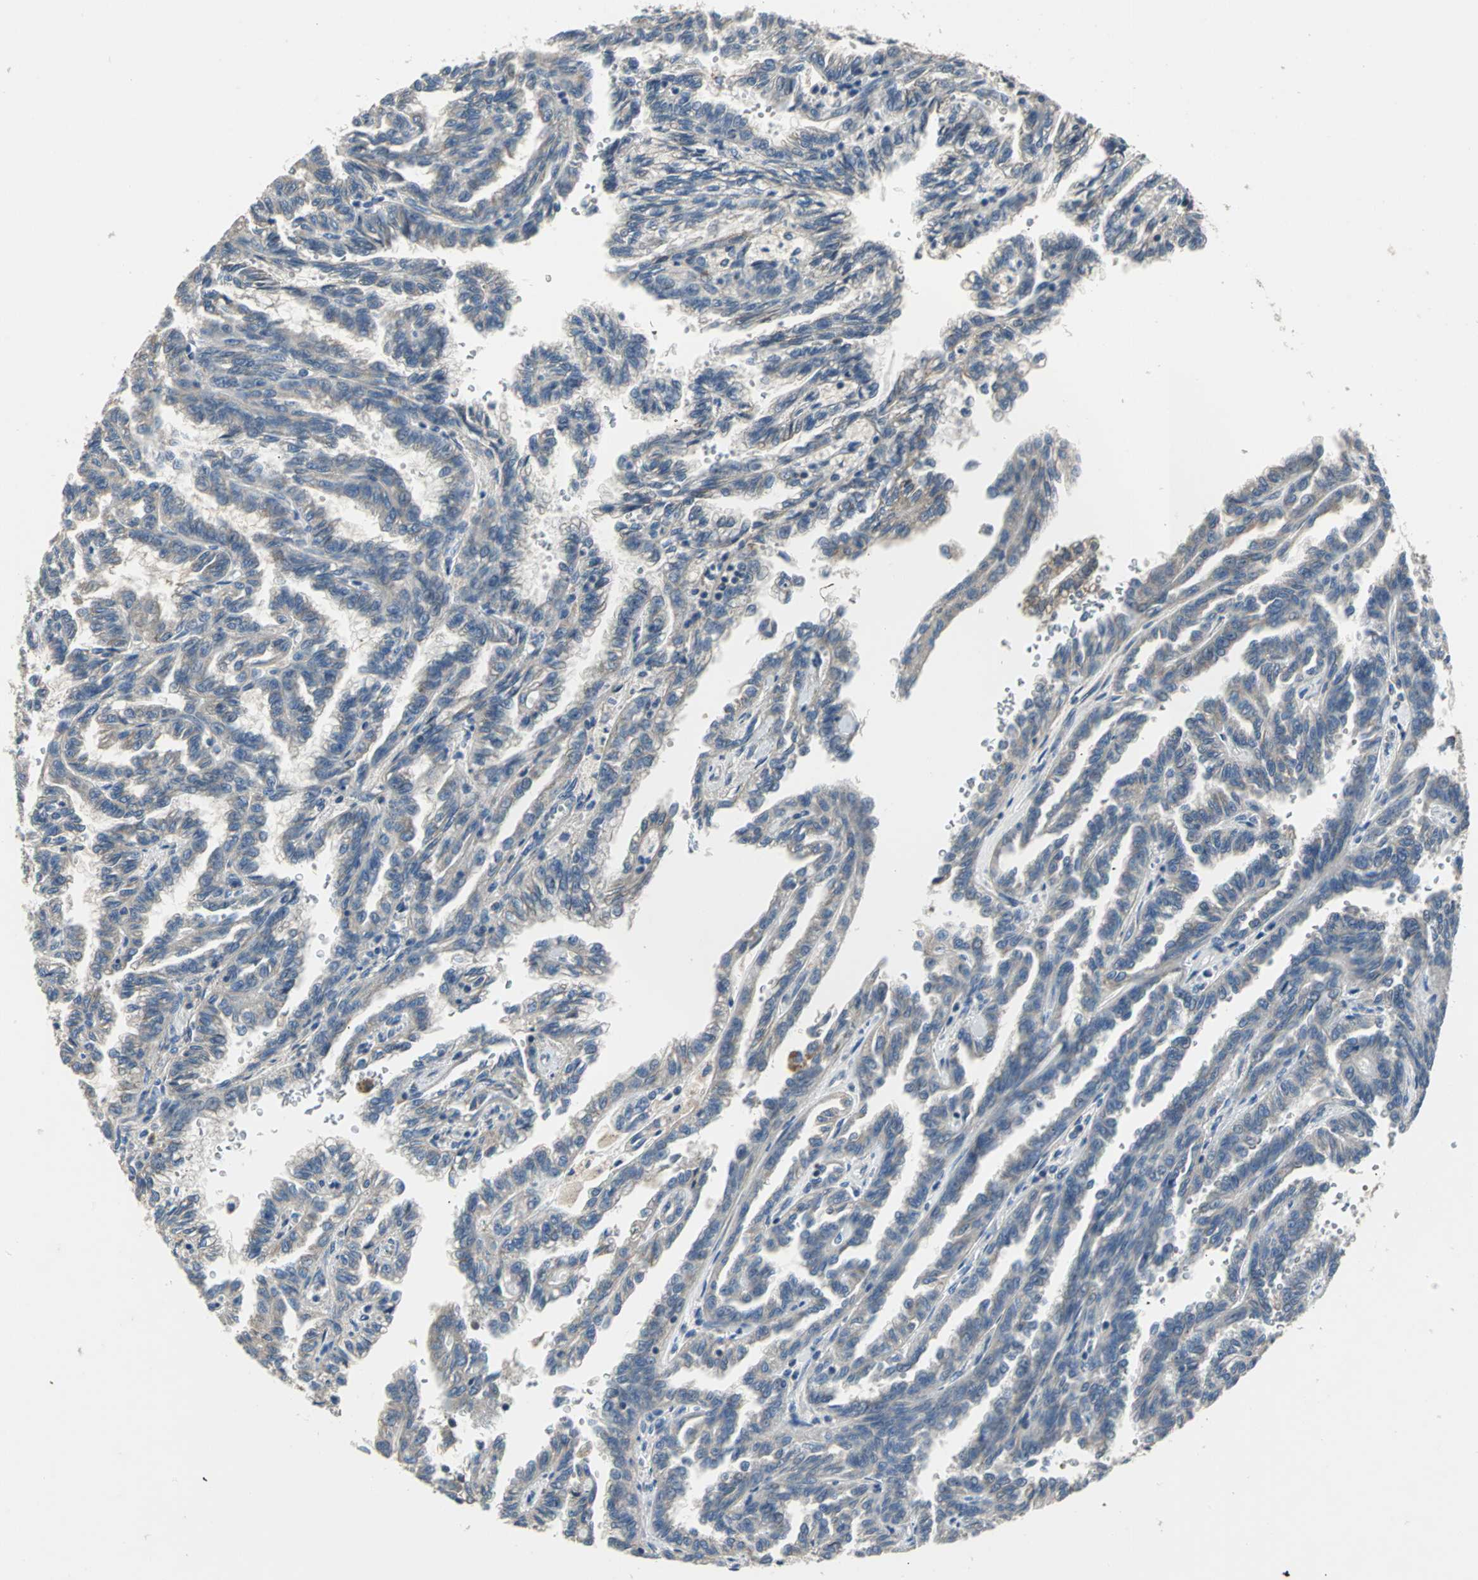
{"staining": {"intensity": "weak", "quantity": "25%-75%", "location": "cytoplasmic/membranous"}, "tissue": "renal cancer", "cell_type": "Tumor cells", "image_type": "cancer", "snomed": [{"axis": "morphology", "description": "Inflammation, NOS"}, {"axis": "morphology", "description": "Adenocarcinoma, NOS"}, {"axis": "topography", "description": "Kidney"}], "caption": "Protein positivity by immunohistochemistry exhibits weak cytoplasmic/membranous expression in about 25%-75% of tumor cells in renal cancer (adenocarcinoma).", "gene": "JADE3", "patient": {"sex": "male", "age": 68}}